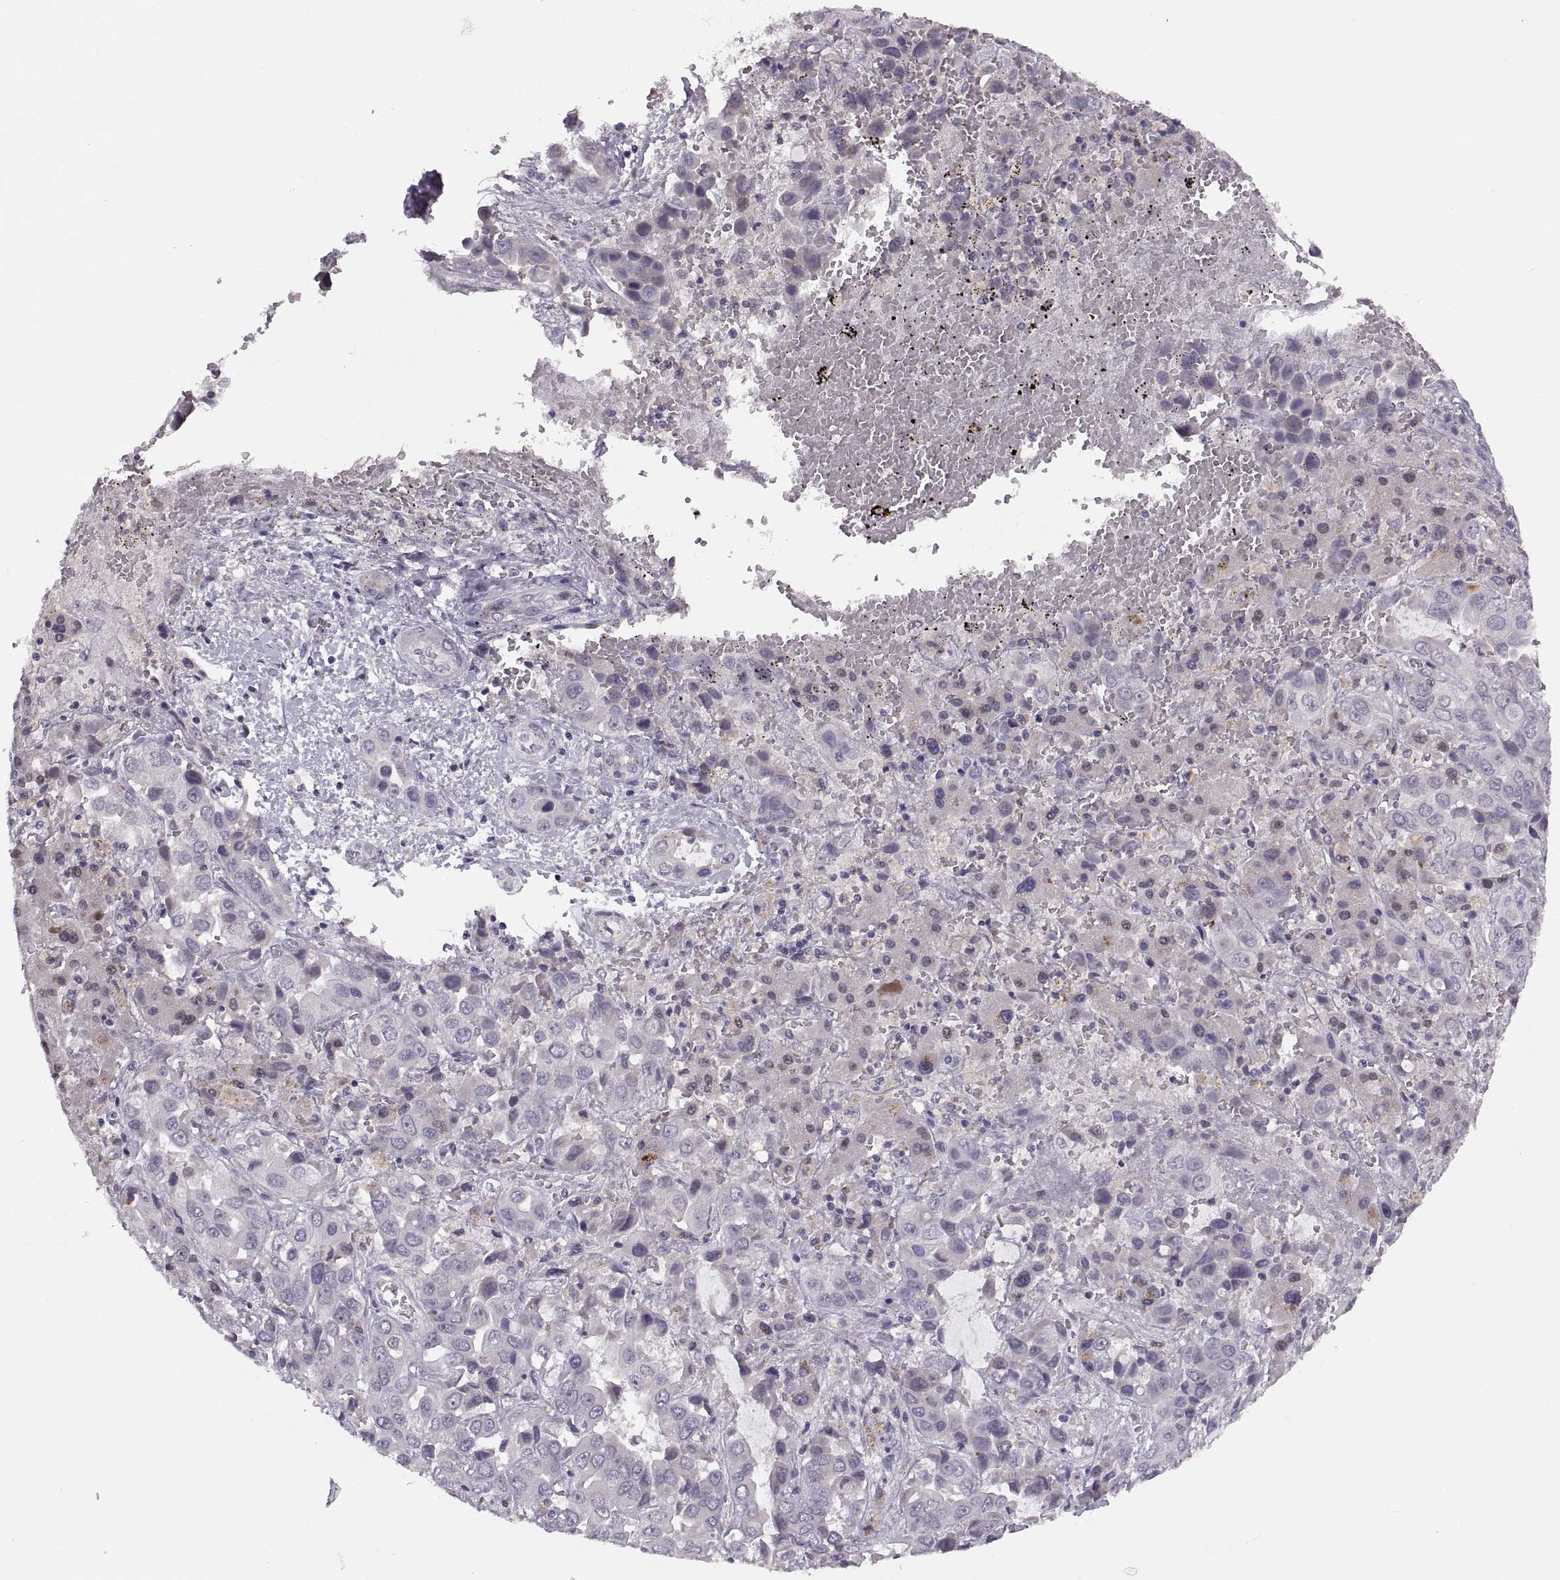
{"staining": {"intensity": "negative", "quantity": "none", "location": "none"}, "tissue": "liver cancer", "cell_type": "Tumor cells", "image_type": "cancer", "snomed": [{"axis": "morphology", "description": "Cholangiocarcinoma"}, {"axis": "topography", "description": "Liver"}], "caption": "DAB (3,3'-diaminobenzidine) immunohistochemical staining of human liver cancer (cholangiocarcinoma) shows no significant staining in tumor cells. (Brightfield microscopy of DAB (3,3'-diaminobenzidine) IHC at high magnification).", "gene": "ADH6", "patient": {"sex": "female", "age": 52}}